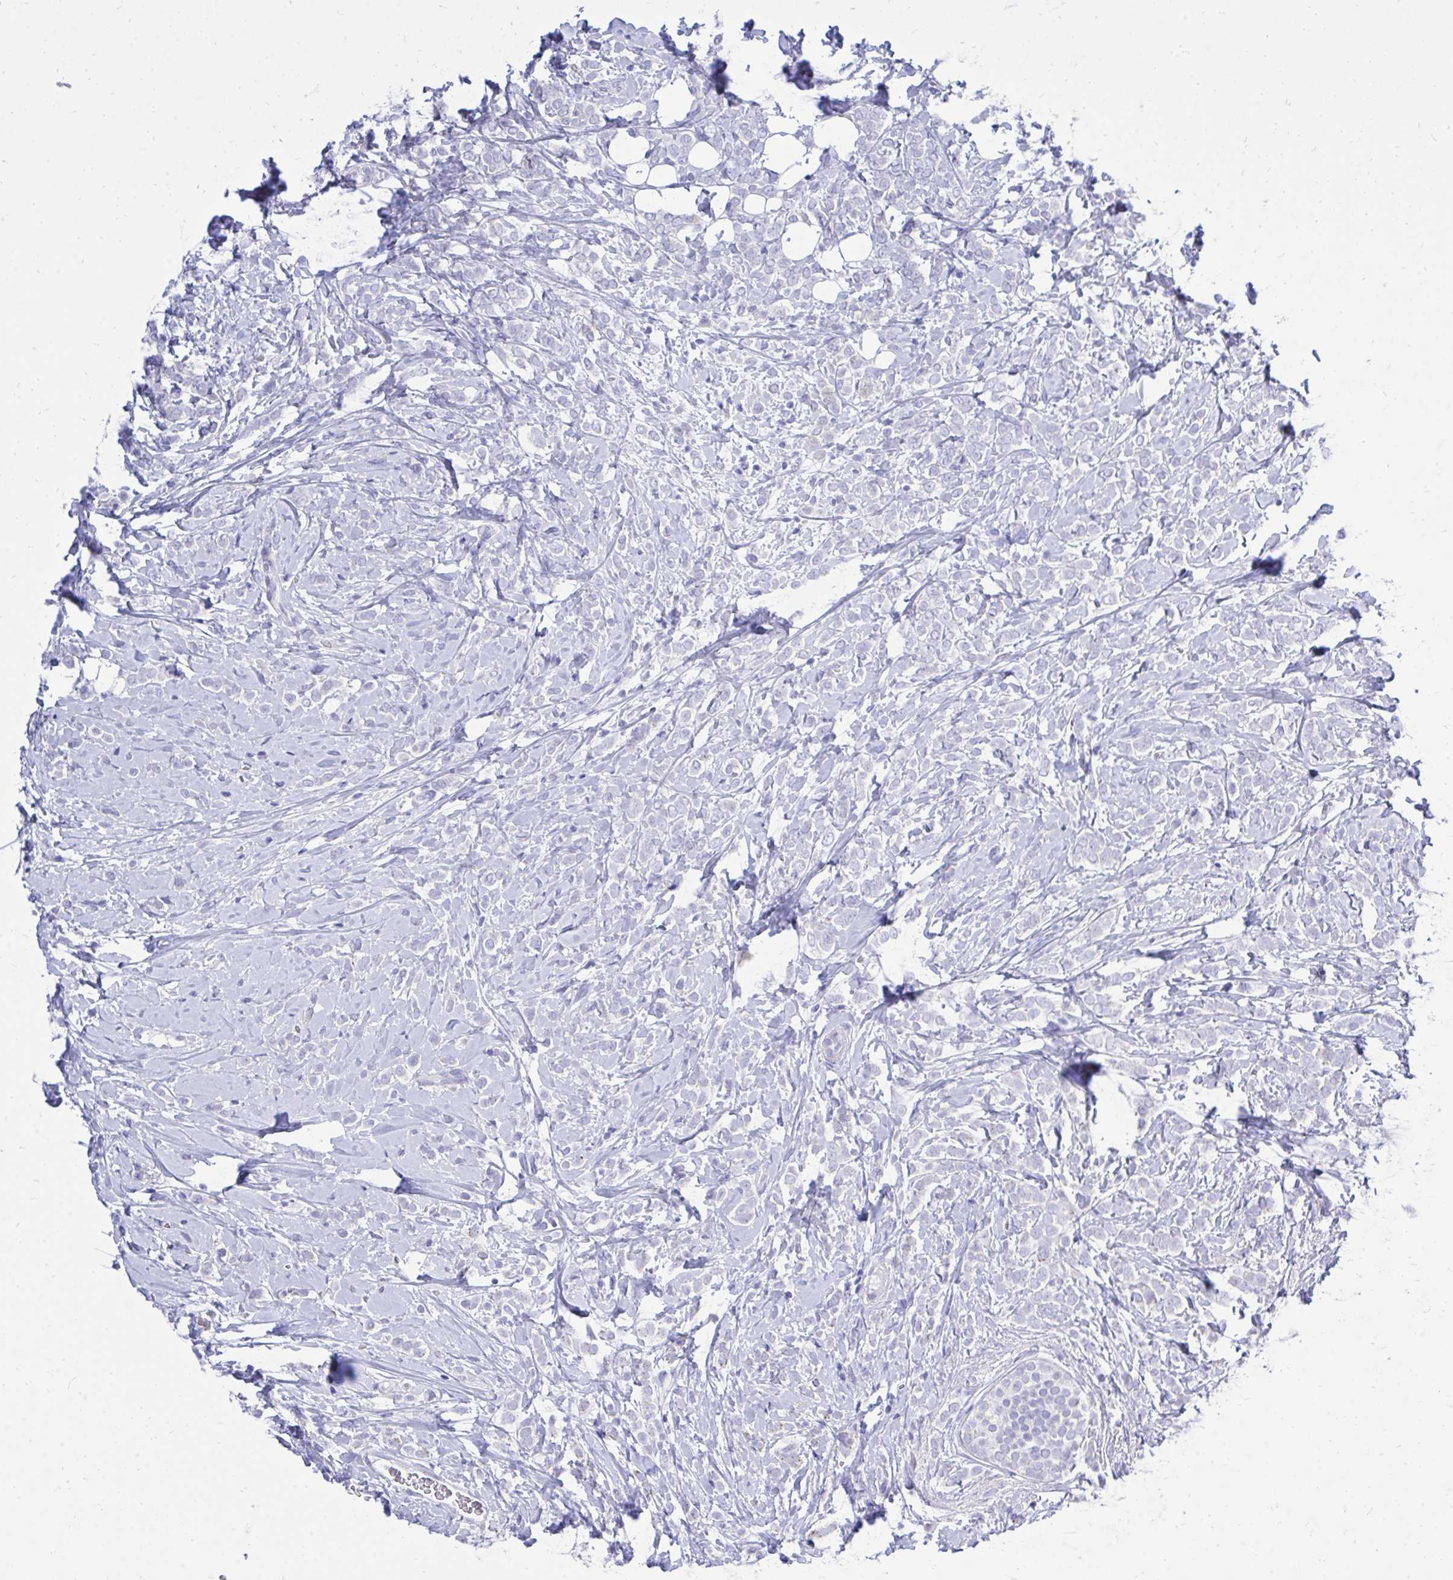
{"staining": {"intensity": "negative", "quantity": "none", "location": "none"}, "tissue": "breast cancer", "cell_type": "Tumor cells", "image_type": "cancer", "snomed": [{"axis": "morphology", "description": "Lobular carcinoma"}, {"axis": "topography", "description": "Breast"}], "caption": "DAB (3,3'-diaminobenzidine) immunohistochemical staining of breast lobular carcinoma demonstrates no significant staining in tumor cells. (DAB immunohistochemistry (IHC), high magnification).", "gene": "GABRA1", "patient": {"sex": "female", "age": 49}}